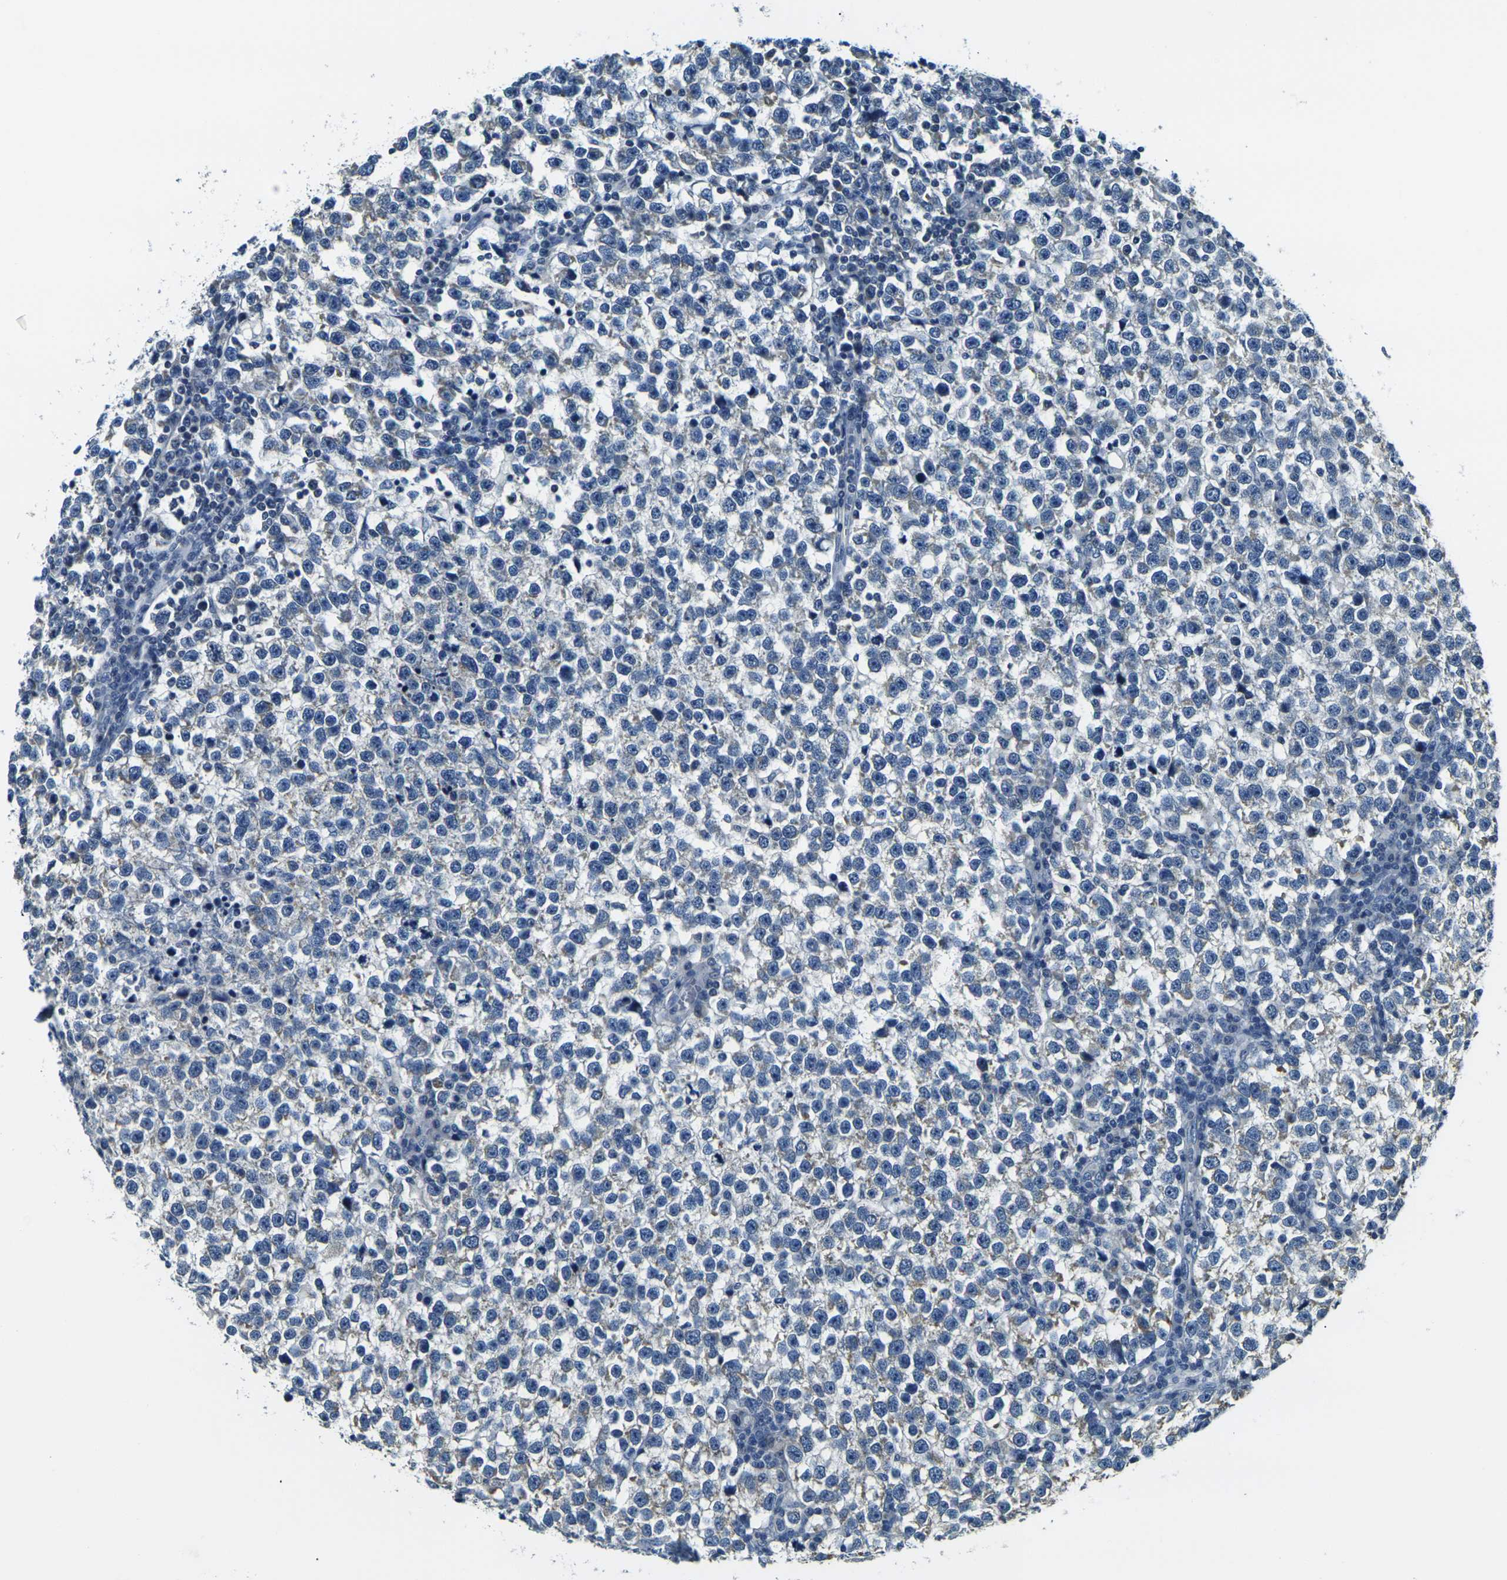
{"staining": {"intensity": "negative", "quantity": "none", "location": "none"}, "tissue": "testis cancer", "cell_type": "Tumor cells", "image_type": "cancer", "snomed": [{"axis": "morphology", "description": "Normal tissue, NOS"}, {"axis": "morphology", "description": "Seminoma, NOS"}, {"axis": "topography", "description": "Testis"}], "caption": "High magnification brightfield microscopy of seminoma (testis) stained with DAB (3,3'-diaminobenzidine) (brown) and counterstained with hematoxylin (blue): tumor cells show no significant expression.", "gene": "SHISAL2B", "patient": {"sex": "male", "age": 43}}